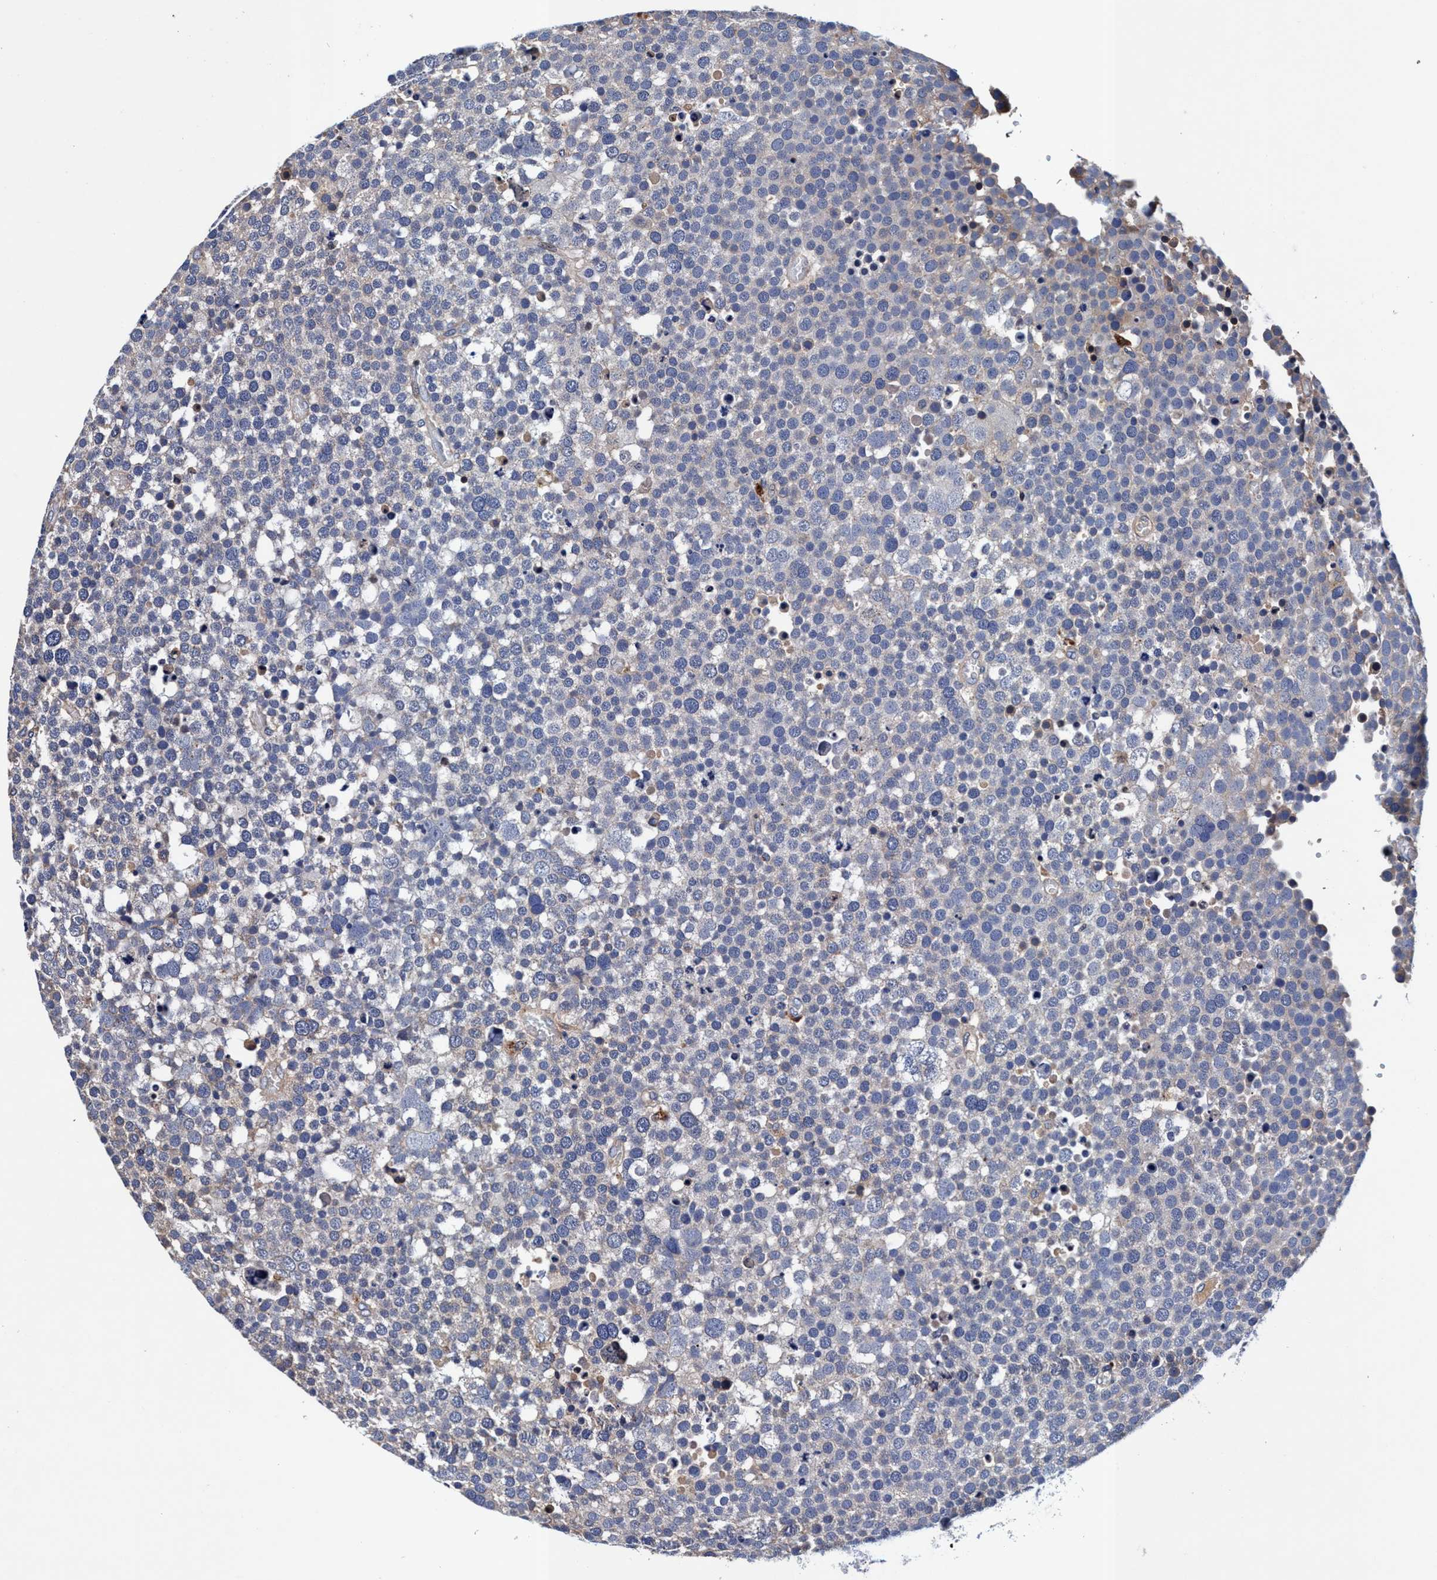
{"staining": {"intensity": "negative", "quantity": "none", "location": "none"}, "tissue": "testis cancer", "cell_type": "Tumor cells", "image_type": "cancer", "snomed": [{"axis": "morphology", "description": "Seminoma, NOS"}, {"axis": "topography", "description": "Testis"}], "caption": "Immunohistochemistry (IHC) photomicrograph of testis cancer stained for a protein (brown), which demonstrates no expression in tumor cells.", "gene": "RNF208", "patient": {"sex": "male", "age": 71}}